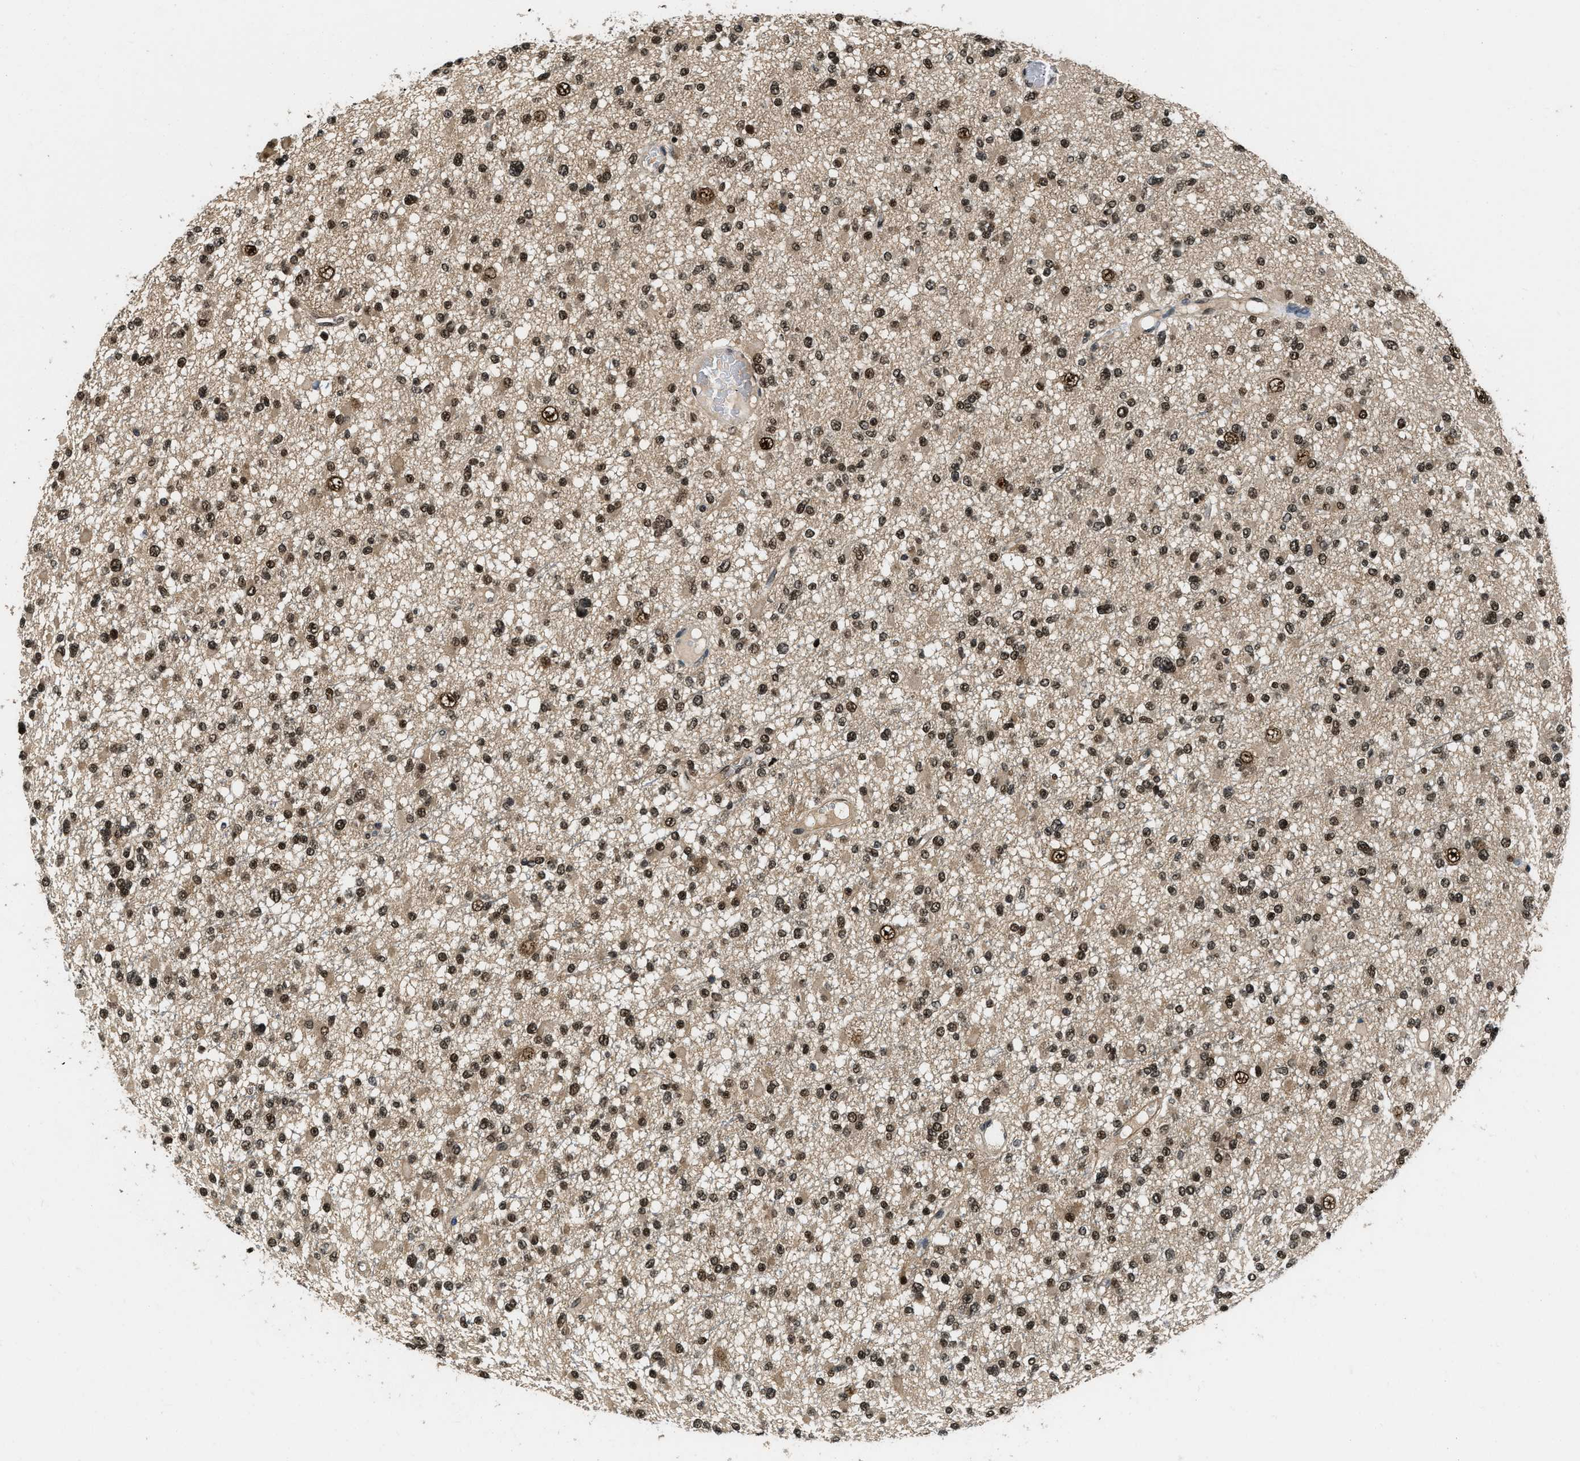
{"staining": {"intensity": "moderate", "quantity": ">75%", "location": "nuclear"}, "tissue": "glioma", "cell_type": "Tumor cells", "image_type": "cancer", "snomed": [{"axis": "morphology", "description": "Glioma, malignant, Low grade"}, {"axis": "topography", "description": "Brain"}], "caption": "This micrograph shows immunohistochemistry staining of malignant low-grade glioma, with medium moderate nuclear staining in about >75% of tumor cells.", "gene": "SAFB", "patient": {"sex": "female", "age": 22}}